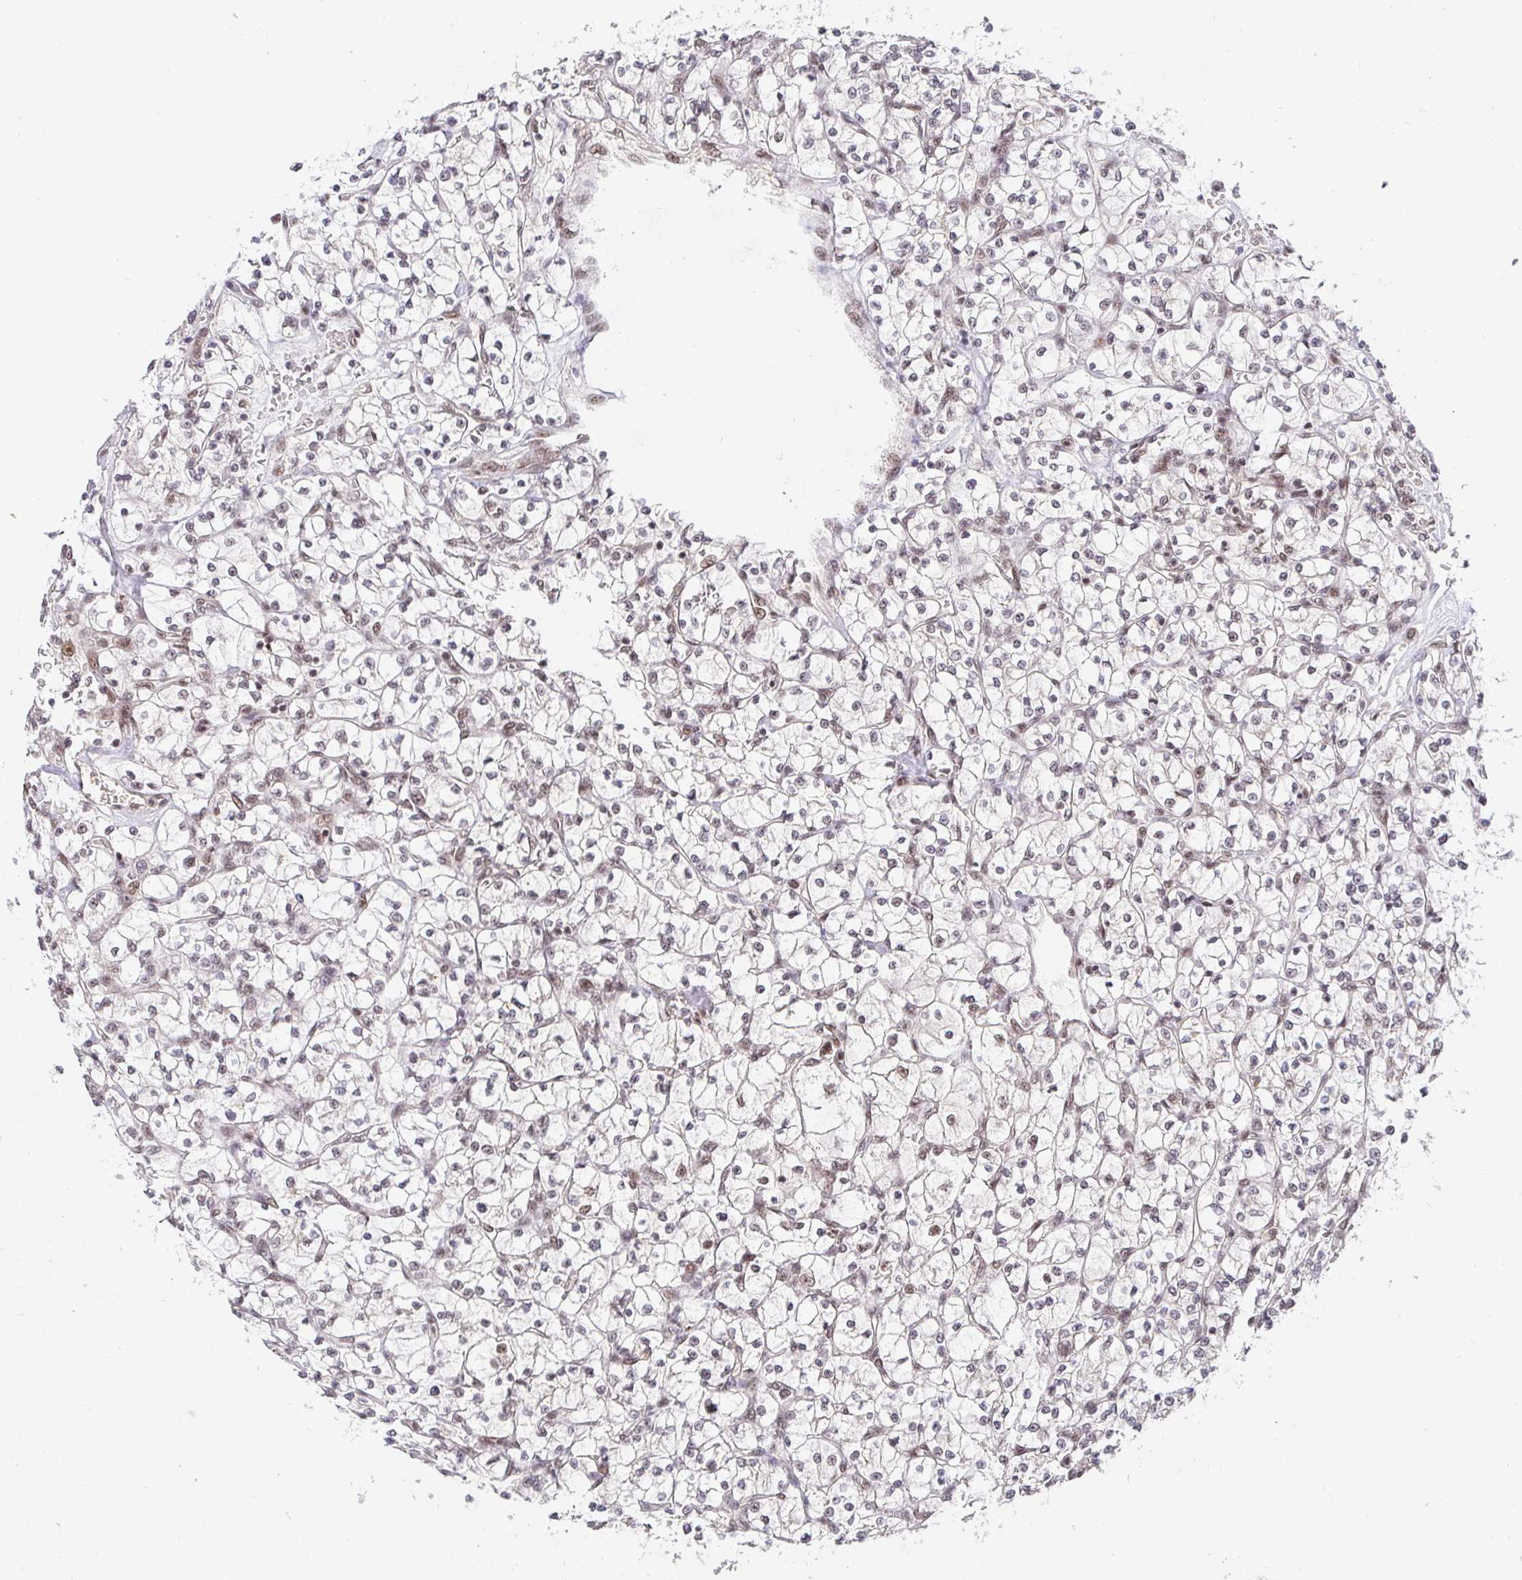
{"staining": {"intensity": "weak", "quantity": "25%-75%", "location": "nuclear"}, "tissue": "renal cancer", "cell_type": "Tumor cells", "image_type": "cancer", "snomed": [{"axis": "morphology", "description": "Adenocarcinoma, NOS"}, {"axis": "topography", "description": "Kidney"}], "caption": "IHC staining of renal cancer, which exhibits low levels of weak nuclear positivity in approximately 25%-75% of tumor cells indicating weak nuclear protein positivity. The staining was performed using DAB (3,3'-diaminobenzidine) (brown) for protein detection and nuclei were counterstained in hematoxylin (blue).", "gene": "USF1", "patient": {"sex": "female", "age": 64}}